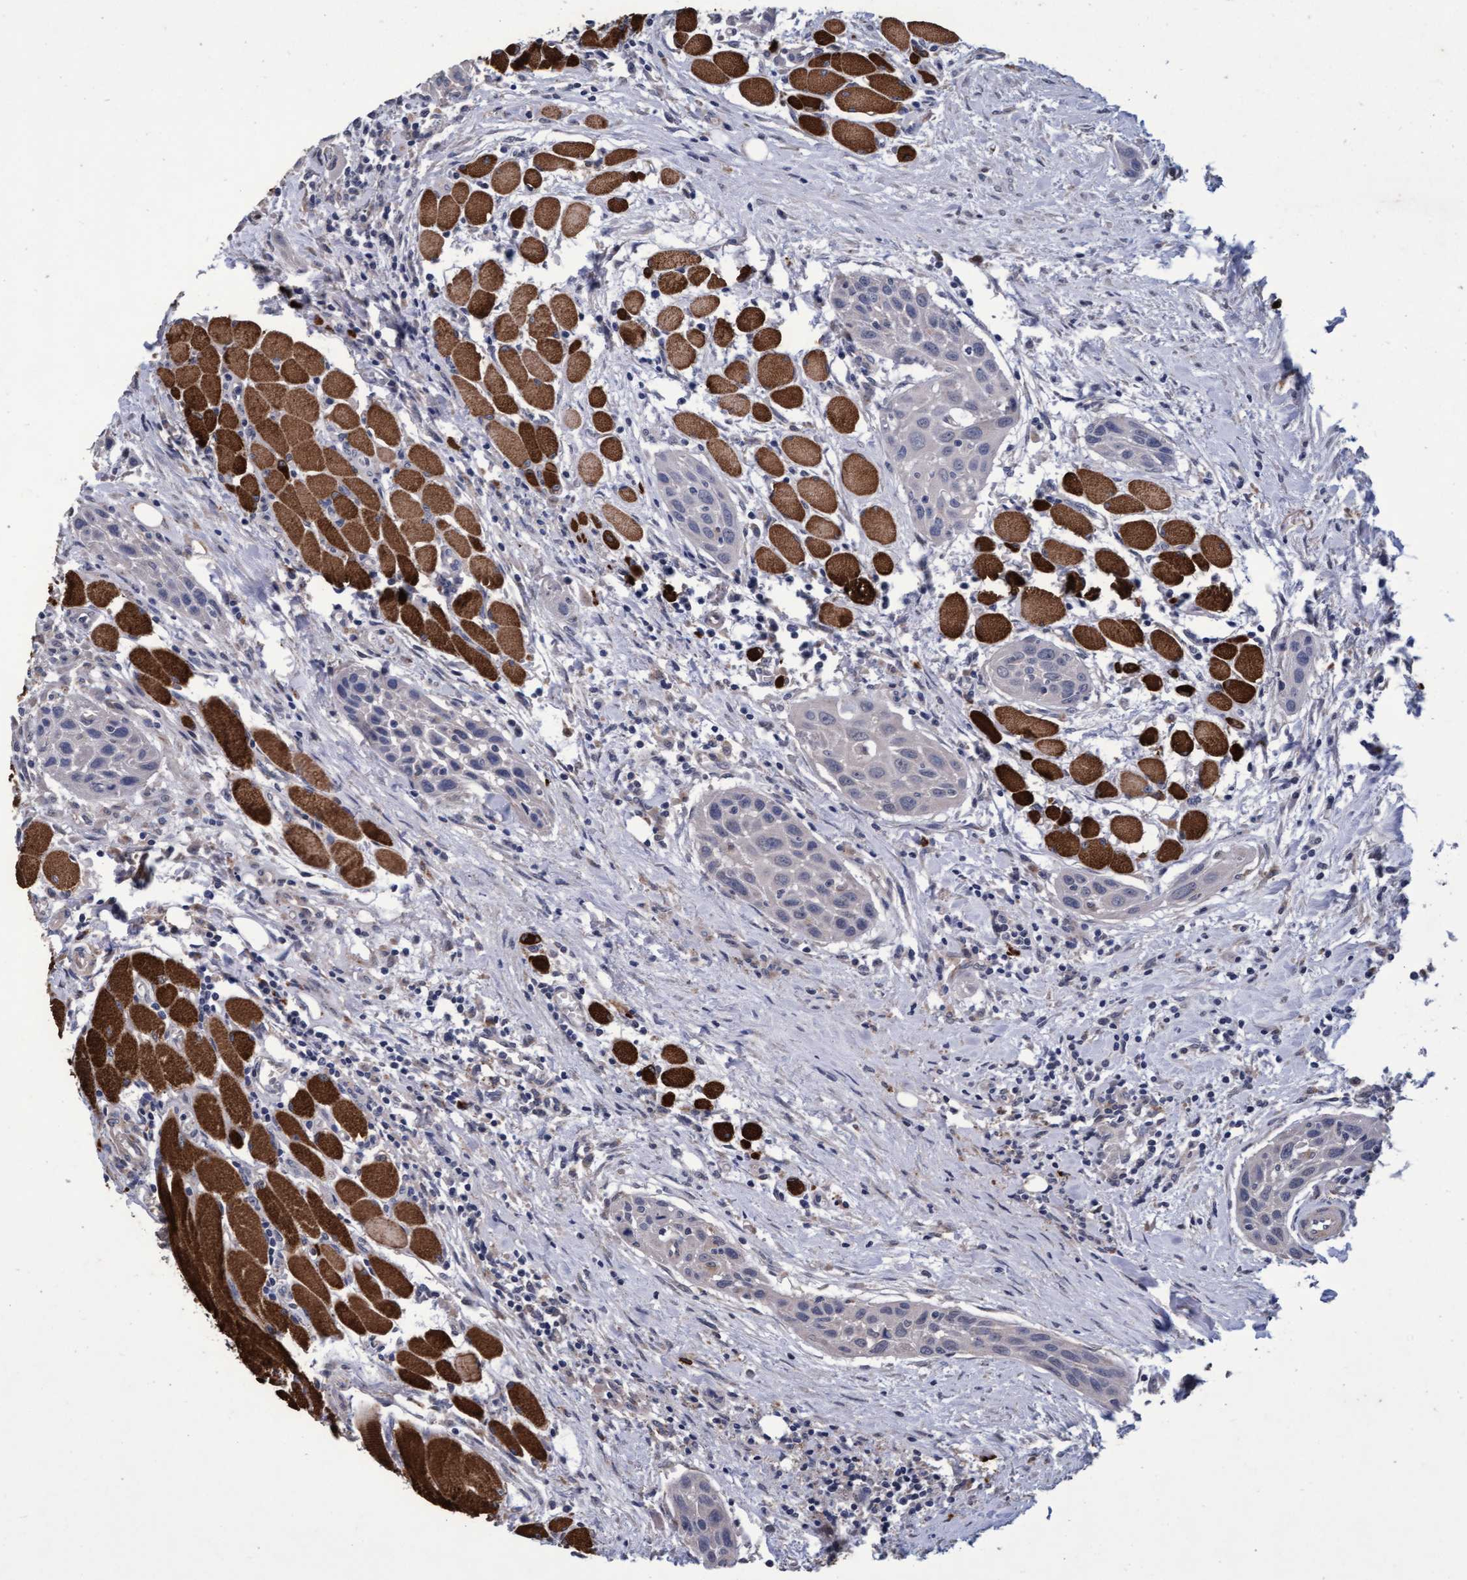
{"staining": {"intensity": "negative", "quantity": "none", "location": "none"}, "tissue": "head and neck cancer", "cell_type": "Tumor cells", "image_type": "cancer", "snomed": [{"axis": "morphology", "description": "Squamous cell carcinoma, NOS"}, {"axis": "topography", "description": "Oral tissue"}, {"axis": "topography", "description": "Head-Neck"}], "caption": "The micrograph displays no staining of tumor cells in squamous cell carcinoma (head and neck).", "gene": "CPQ", "patient": {"sex": "female", "age": 50}}